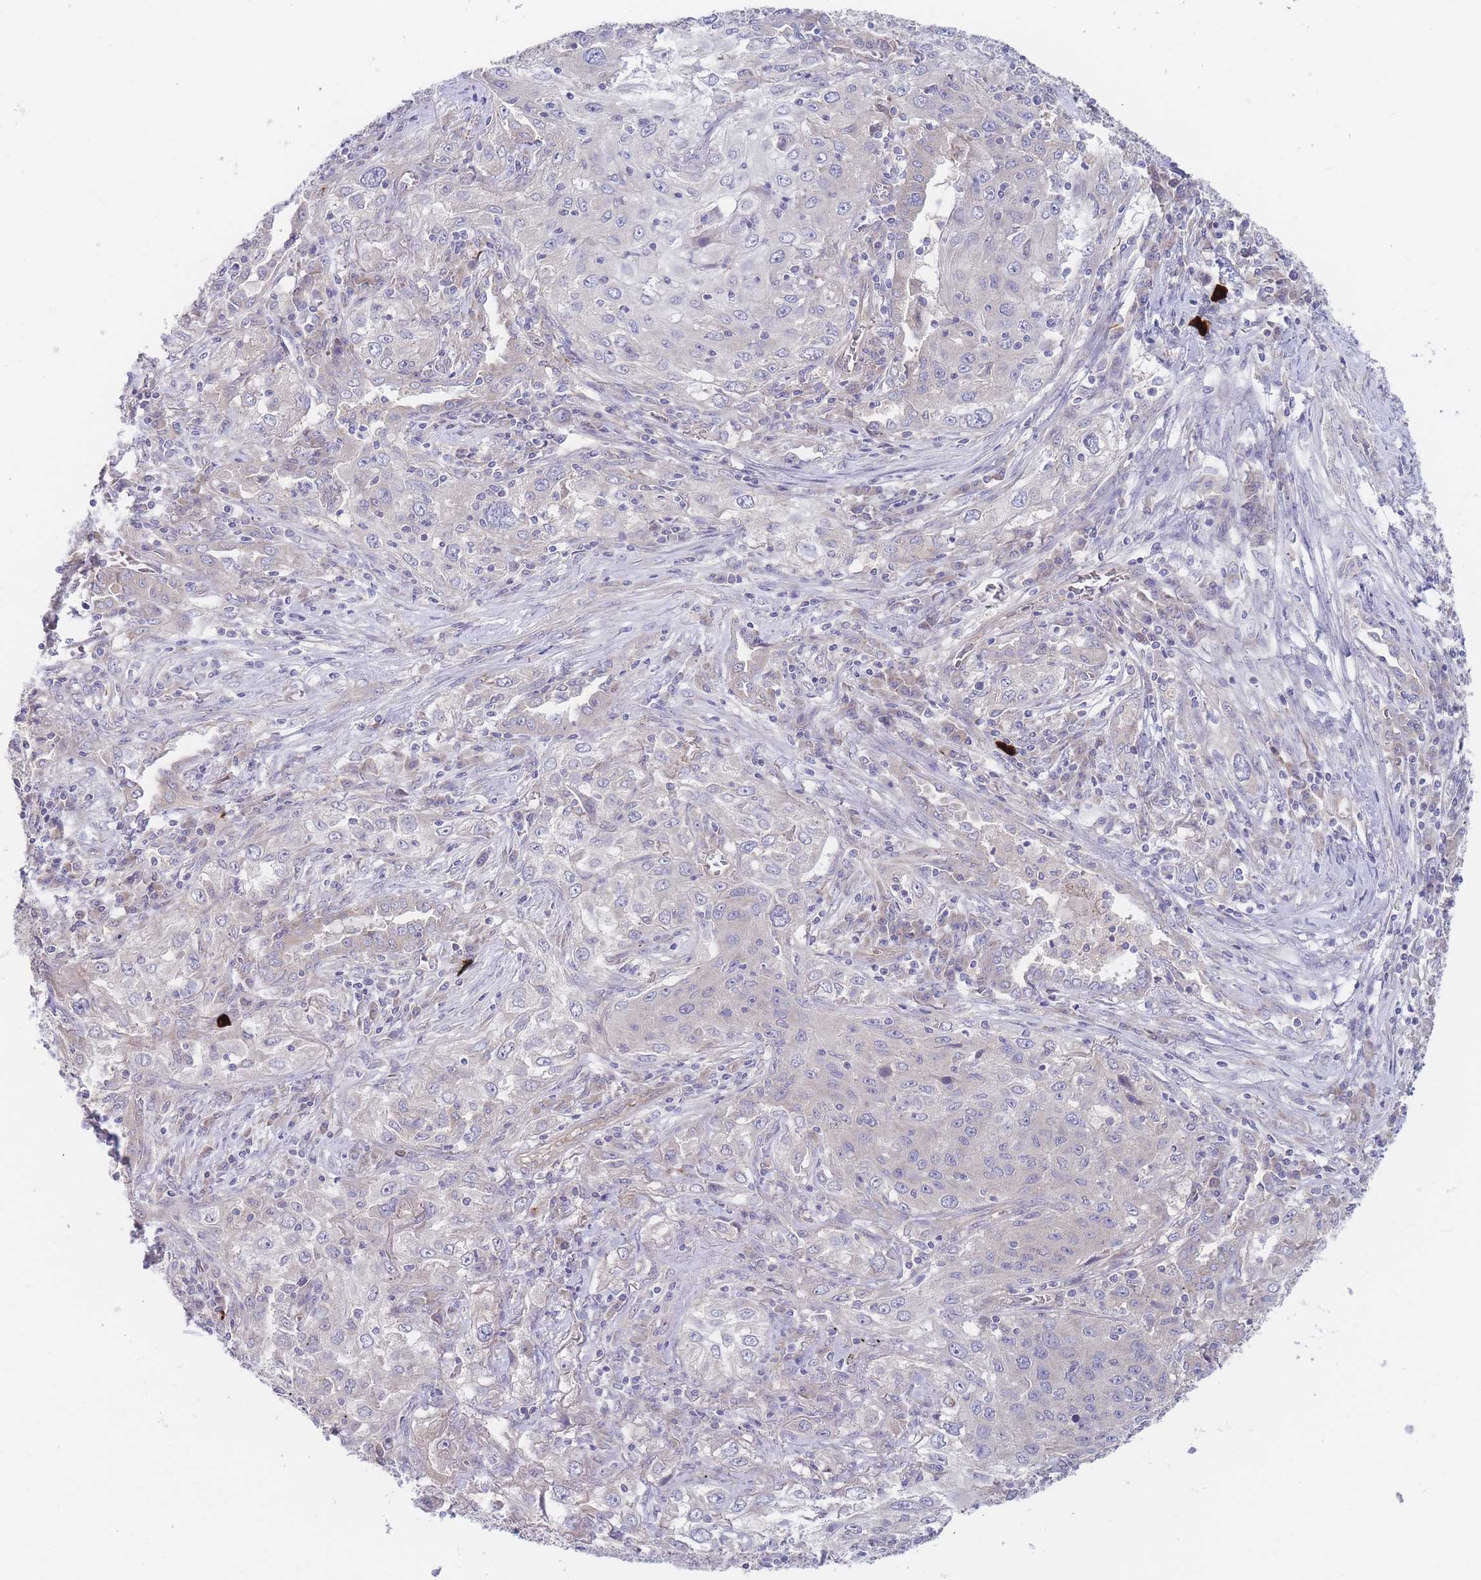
{"staining": {"intensity": "negative", "quantity": "none", "location": "none"}, "tissue": "lung cancer", "cell_type": "Tumor cells", "image_type": "cancer", "snomed": [{"axis": "morphology", "description": "Squamous cell carcinoma, NOS"}, {"axis": "topography", "description": "Lung"}], "caption": "DAB (3,3'-diaminobenzidine) immunohistochemical staining of human squamous cell carcinoma (lung) shows no significant staining in tumor cells. (DAB immunohistochemistry visualized using brightfield microscopy, high magnification).", "gene": "ZNF281", "patient": {"sex": "female", "age": 69}}